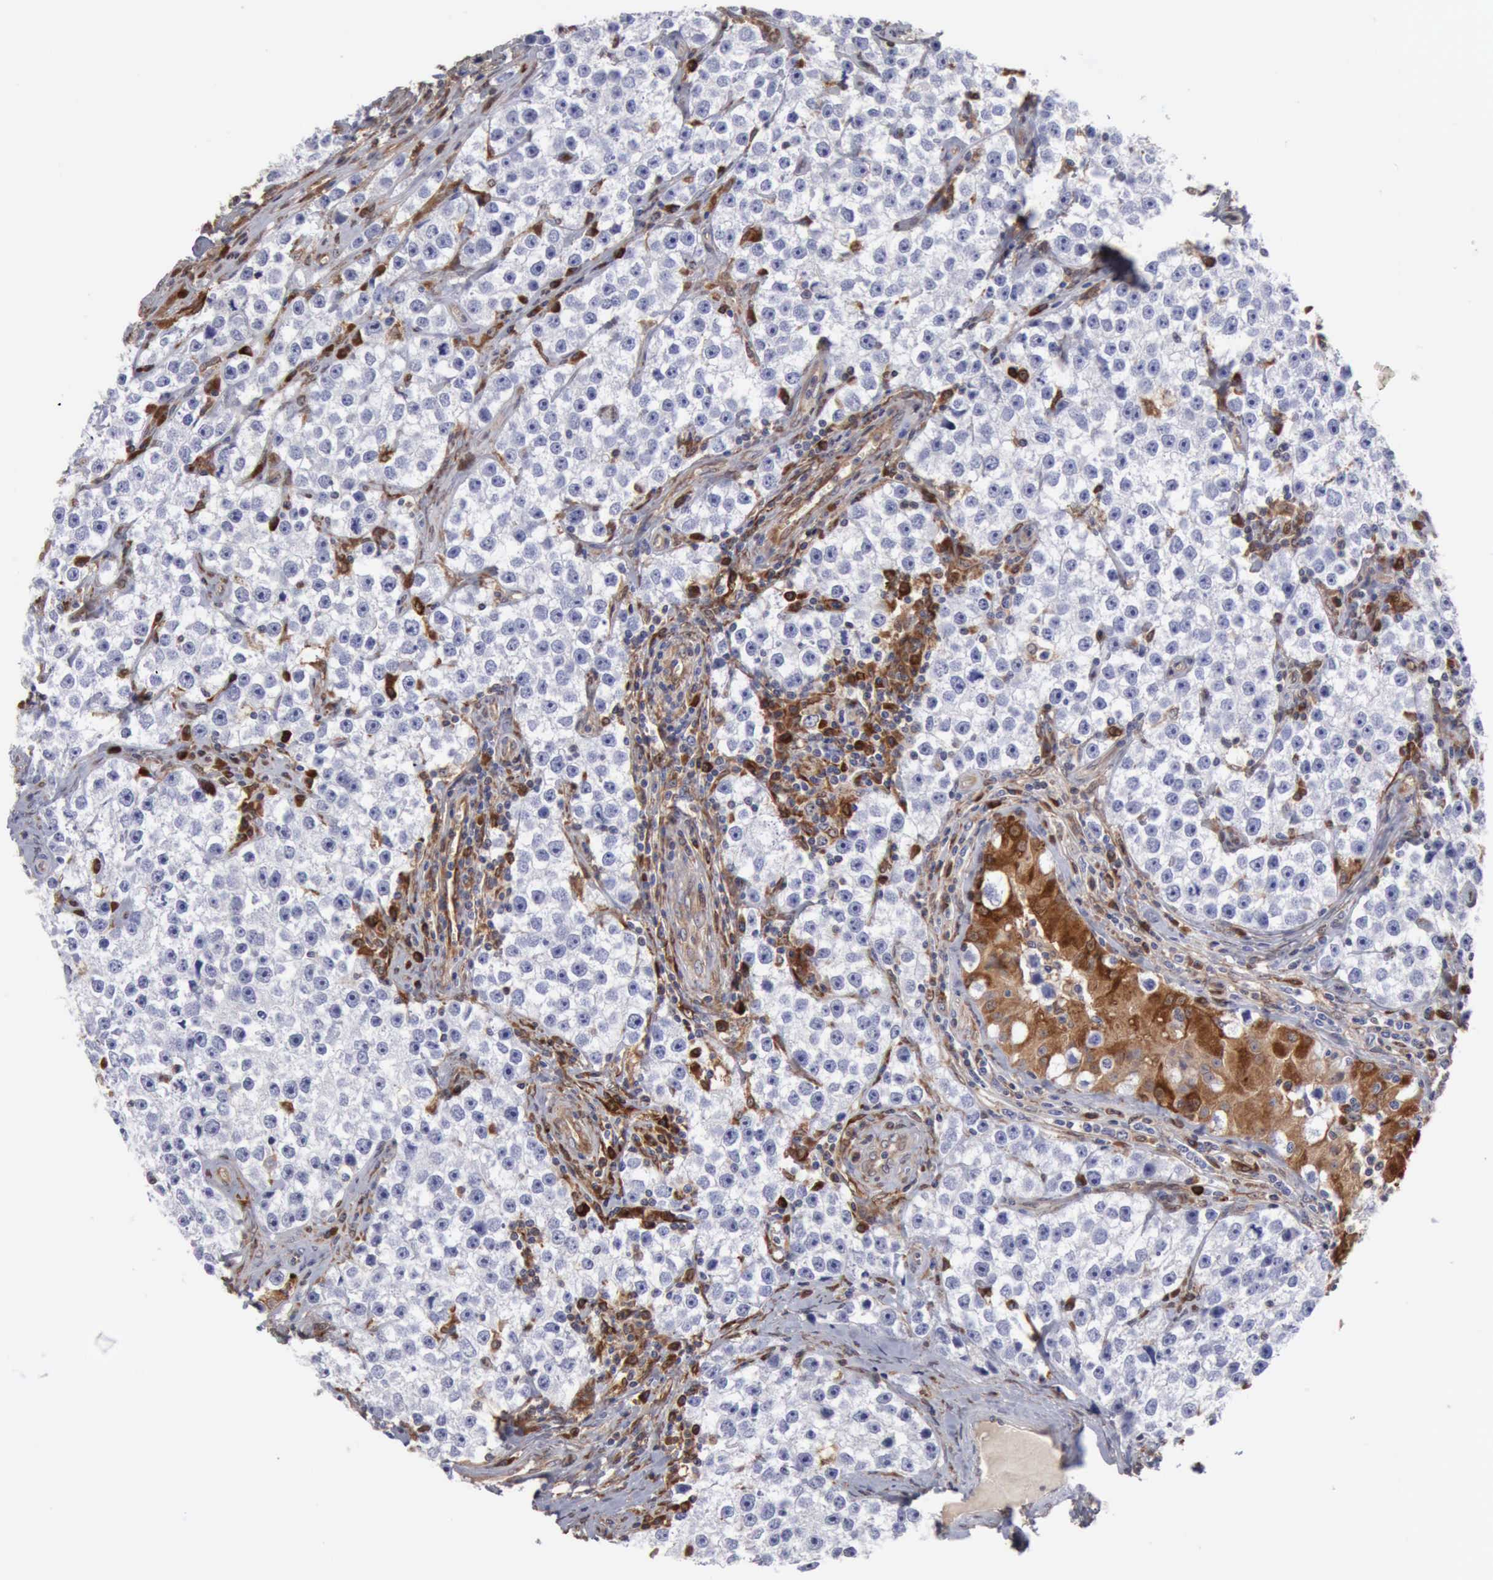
{"staining": {"intensity": "moderate", "quantity": "25%-75%", "location": "cytoplasmic/membranous"}, "tissue": "testis cancer", "cell_type": "Tumor cells", "image_type": "cancer", "snomed": [{"axis": "morphology", "description": "Seminoma, NOS"}, {"axis": "topography", "description": "Testis"}], "caption": "Human testis cancer (seminoma) stained for a protein (brown) reveals moderate cytoplasmic/membranous positive staining in about 25%-75% of tumor cells.", "gene": "APOL2", "patient": {"sex": "male", "age": 32}}